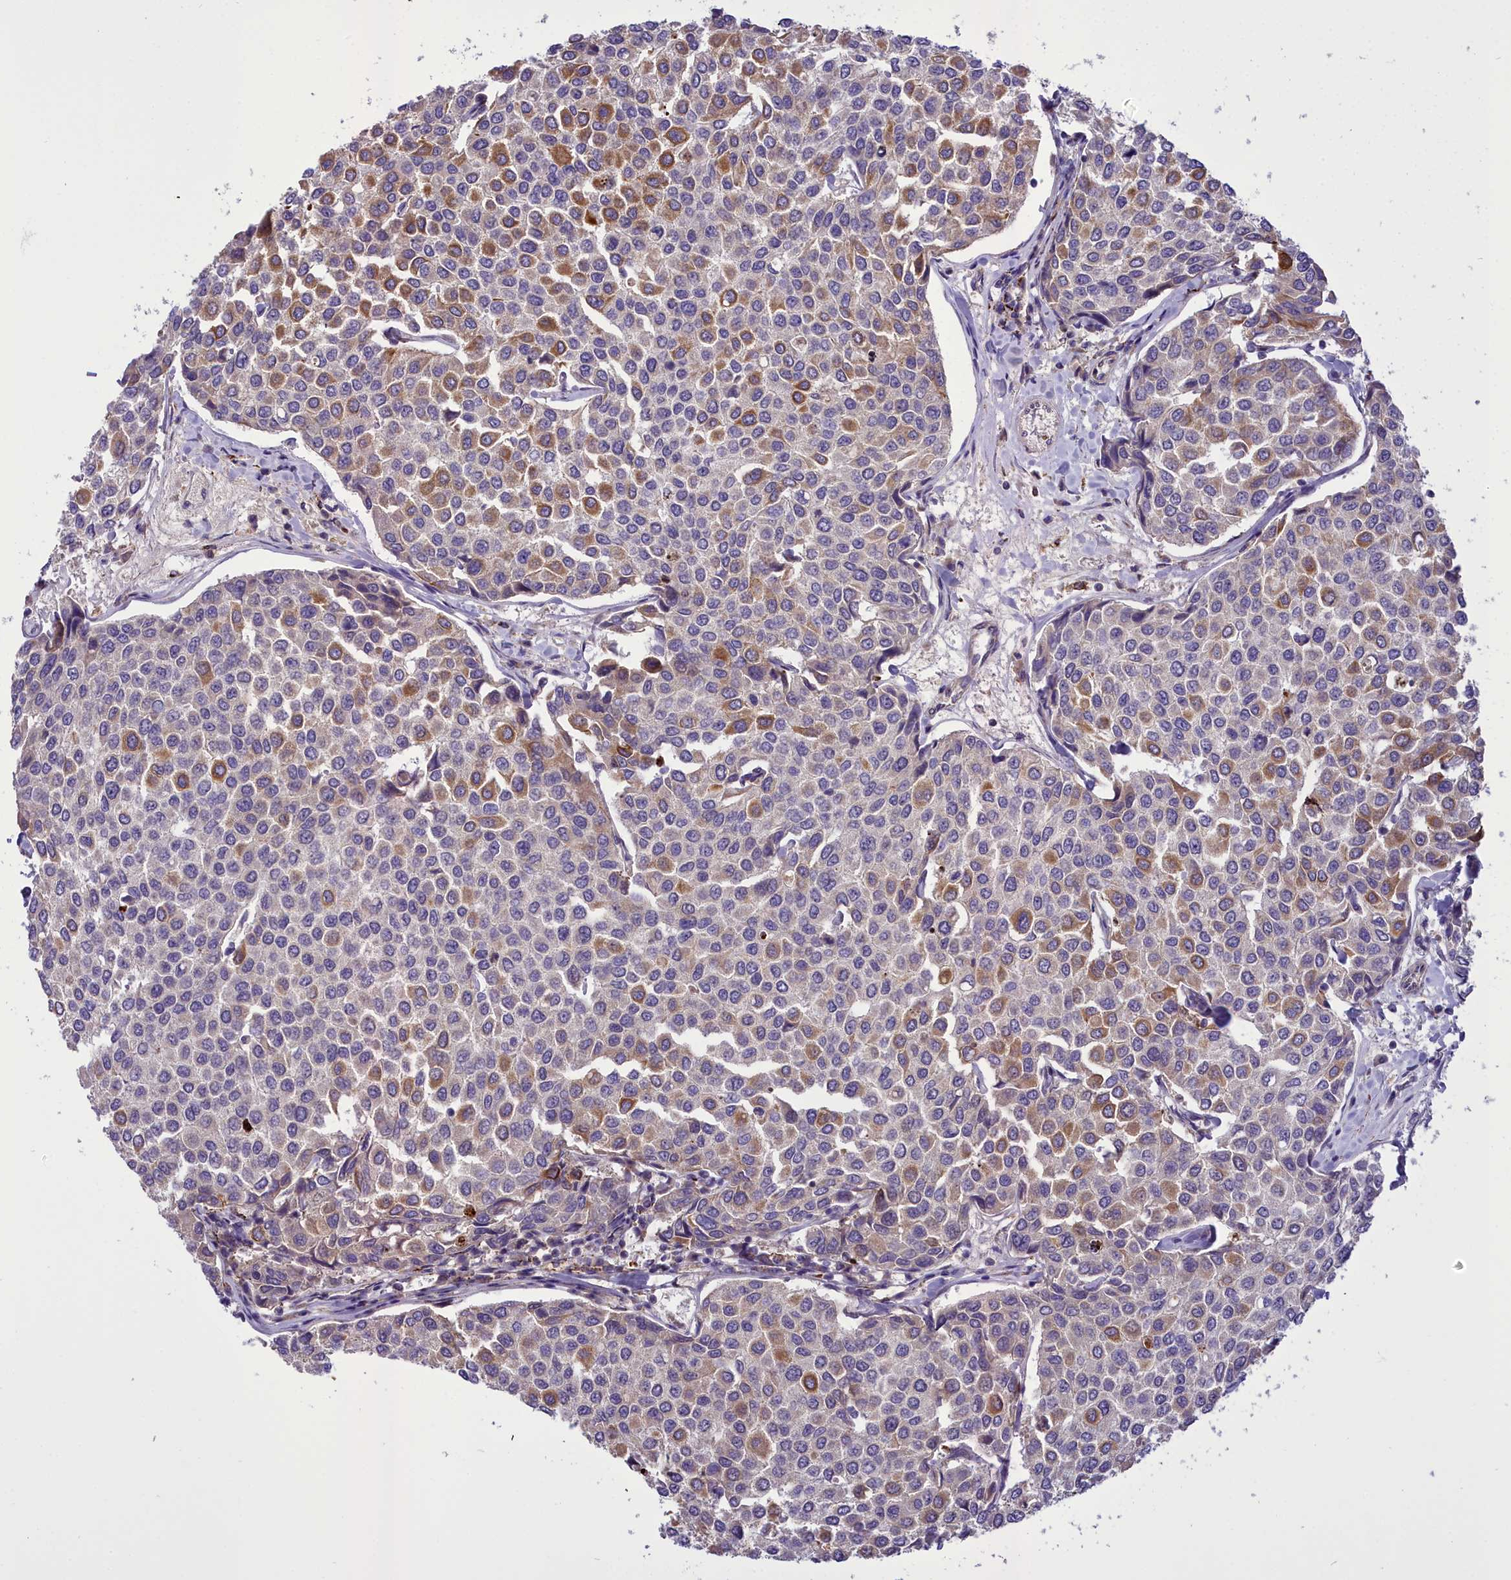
{"staining": {"intensity": "moderate", "quantity": "<25%", "location": "cytoplasmic/membranous"}, "tissue": "breast cancer", "cell_type": "Tumor cells", "image_type": "cancer", "snomed": [{"axis": "morphology", "description": "Duct carcinoma"}, {"axis": "topography", "description": "Breast"}], "caption": "A brown stain highlights moderate cytoplasmic/membranous expression of a protein in human breast cancer (intraductal carcinoma) tumor cells.", "gene": "TBC1D24", "patient": {"sex": "female", "age": 55}}